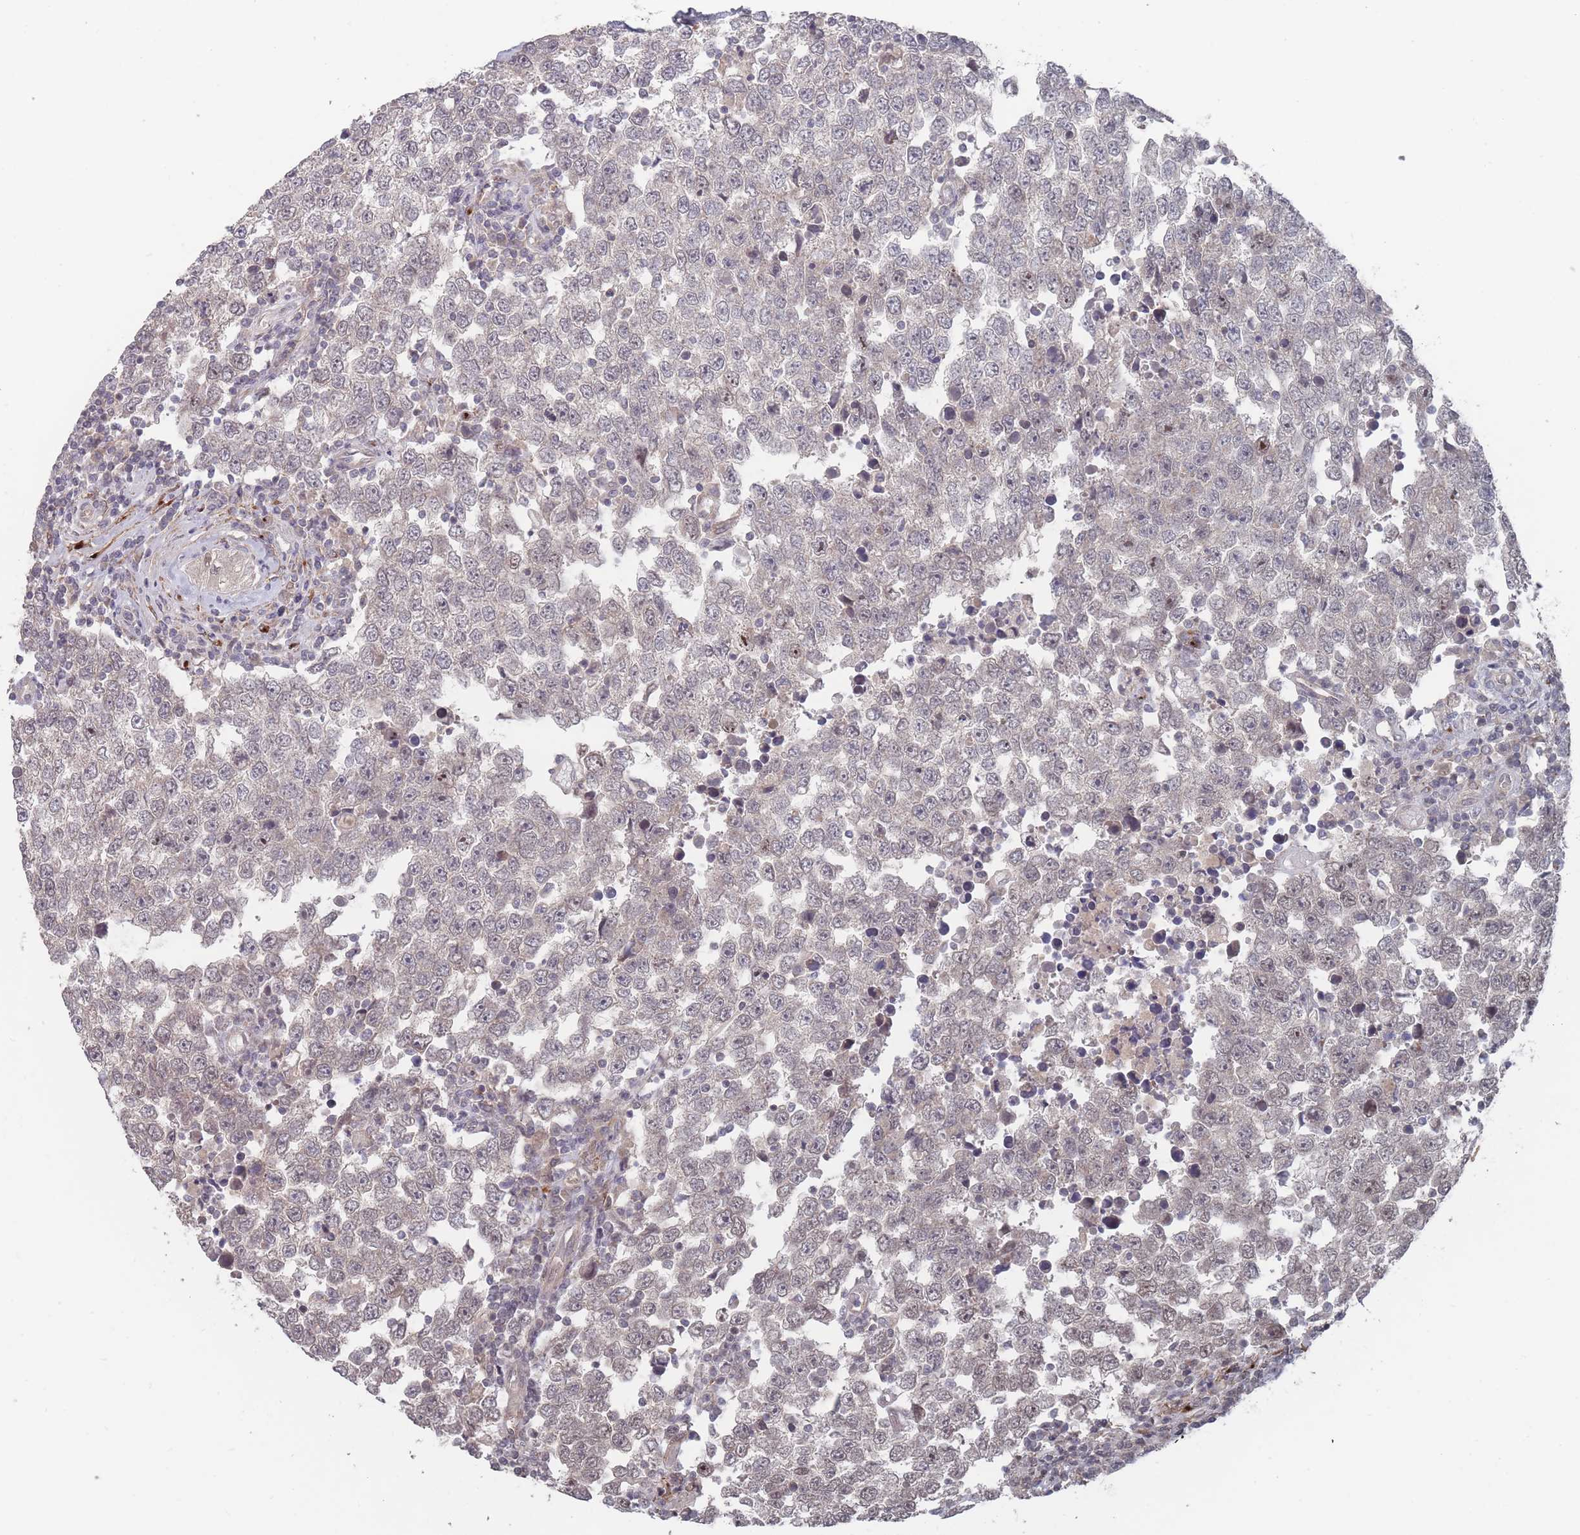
{"staining": {"intensity": "negative", "quantity": "none", "location": "none"}, "tissue": "testis cancer", "cell_type": "Tumor cells", "image_type": "cancer", "snomed": [{"axis": "morphology", "description": "Seminoma, NOS"}, {"axis": "morphology", "description": "Carcinoma, Embryonal, NOS"}, {"axis": "topography", "description": "Testis"}], "caption": "High magnification brightfield microscopy of testis cancer (embryonal carcinoma) stained with DAB (brown) and counterstained with hematoxylin (blue): tumor cells show no significant expression.", "gene": "CNTRL", "patient": {"sex": "male", "age": 28}}